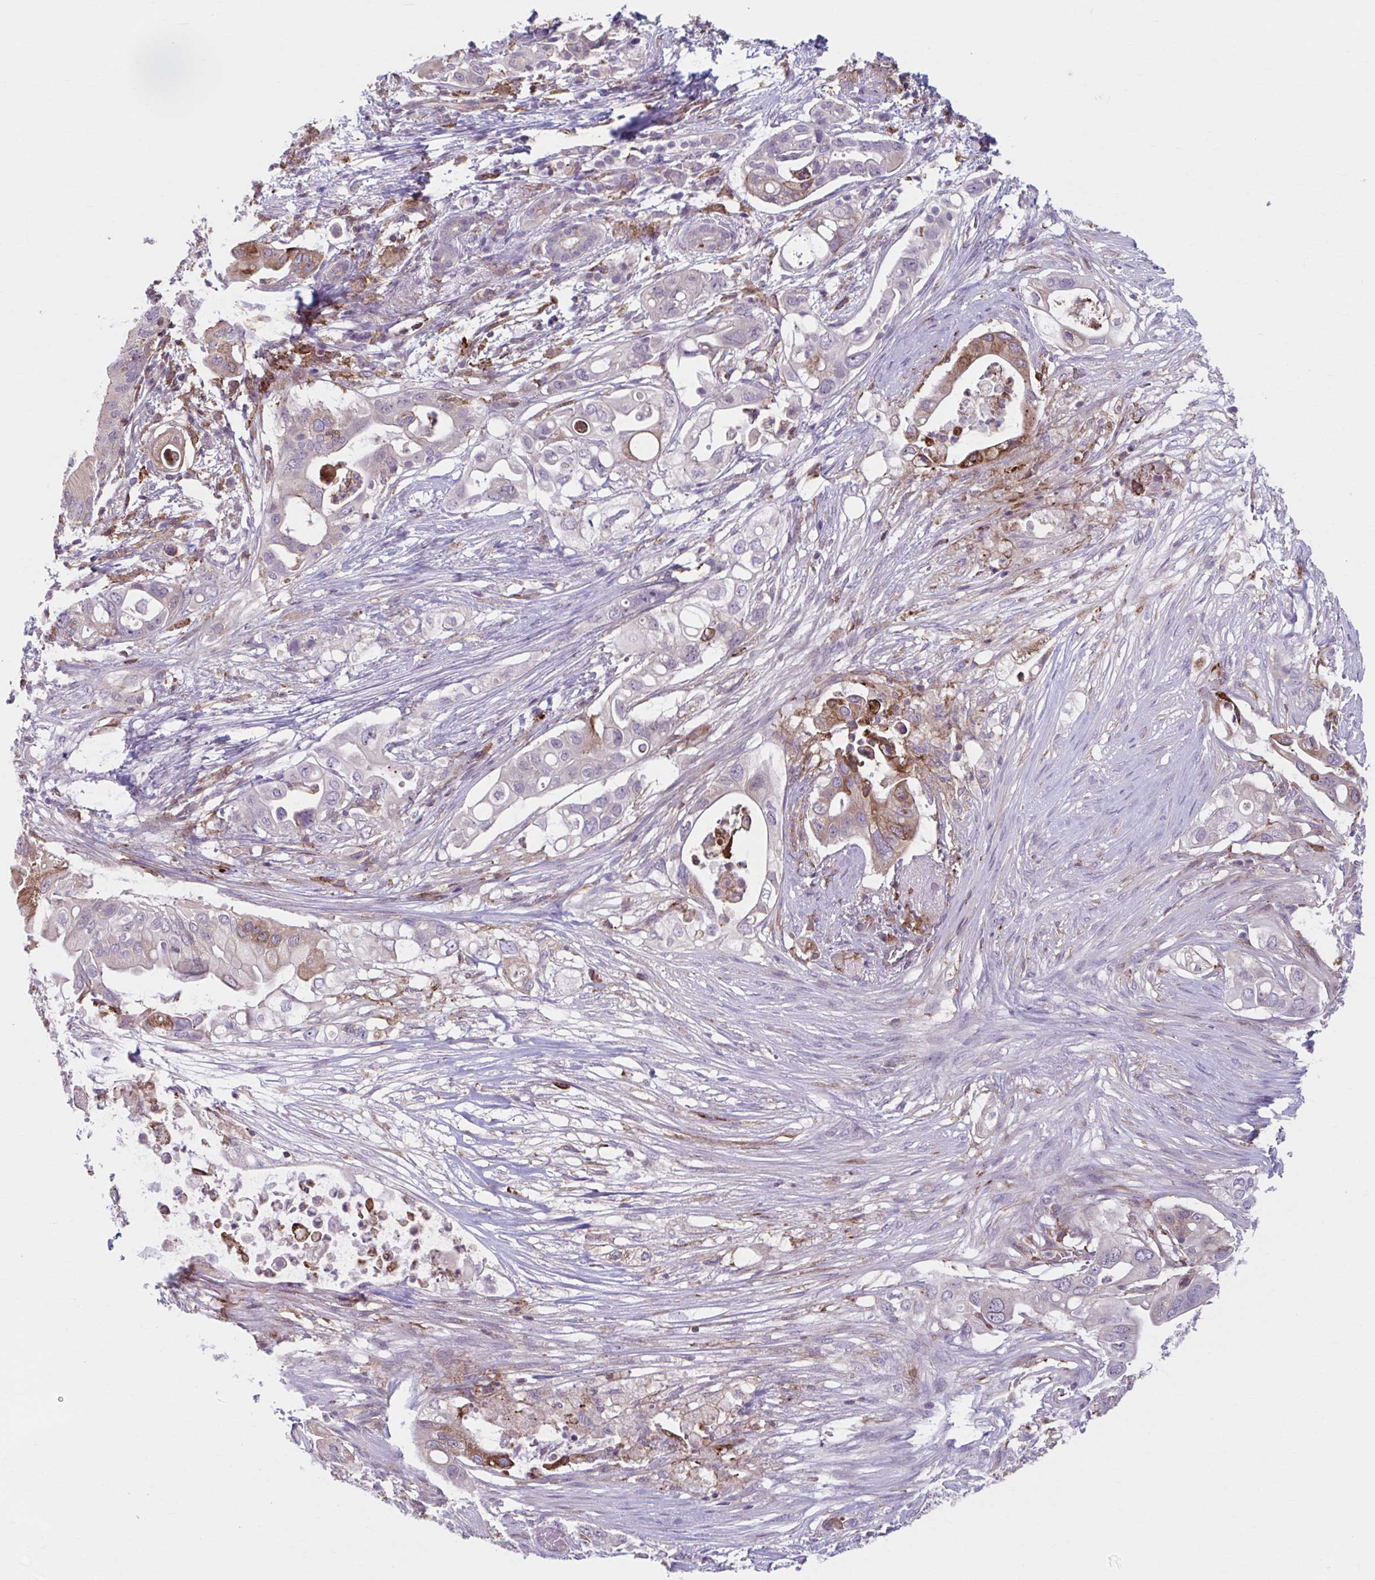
{"staining": {"intensity": "moderate", "quantity": "25%-75%", "location": "cytoplasmic/membranous"}, "tissue": "pancreatic cancer", "cell_type": "Tumor cells", "image_type": "cancer", "snomed": [{"axis": "morphology", "description": "Adenocarcinoma, NOS"}, {"axis": "topography", "description": "Pancreas"}], "caption": "Pancreatic adenocarcinoma stained for a protein (brown) demonstrates moderate cytoplasmic/membranous positive expression in about 25%-75% of tumor cells.", "gene": "ADAT3", "patient": {"sex": "female", "age": 72}}